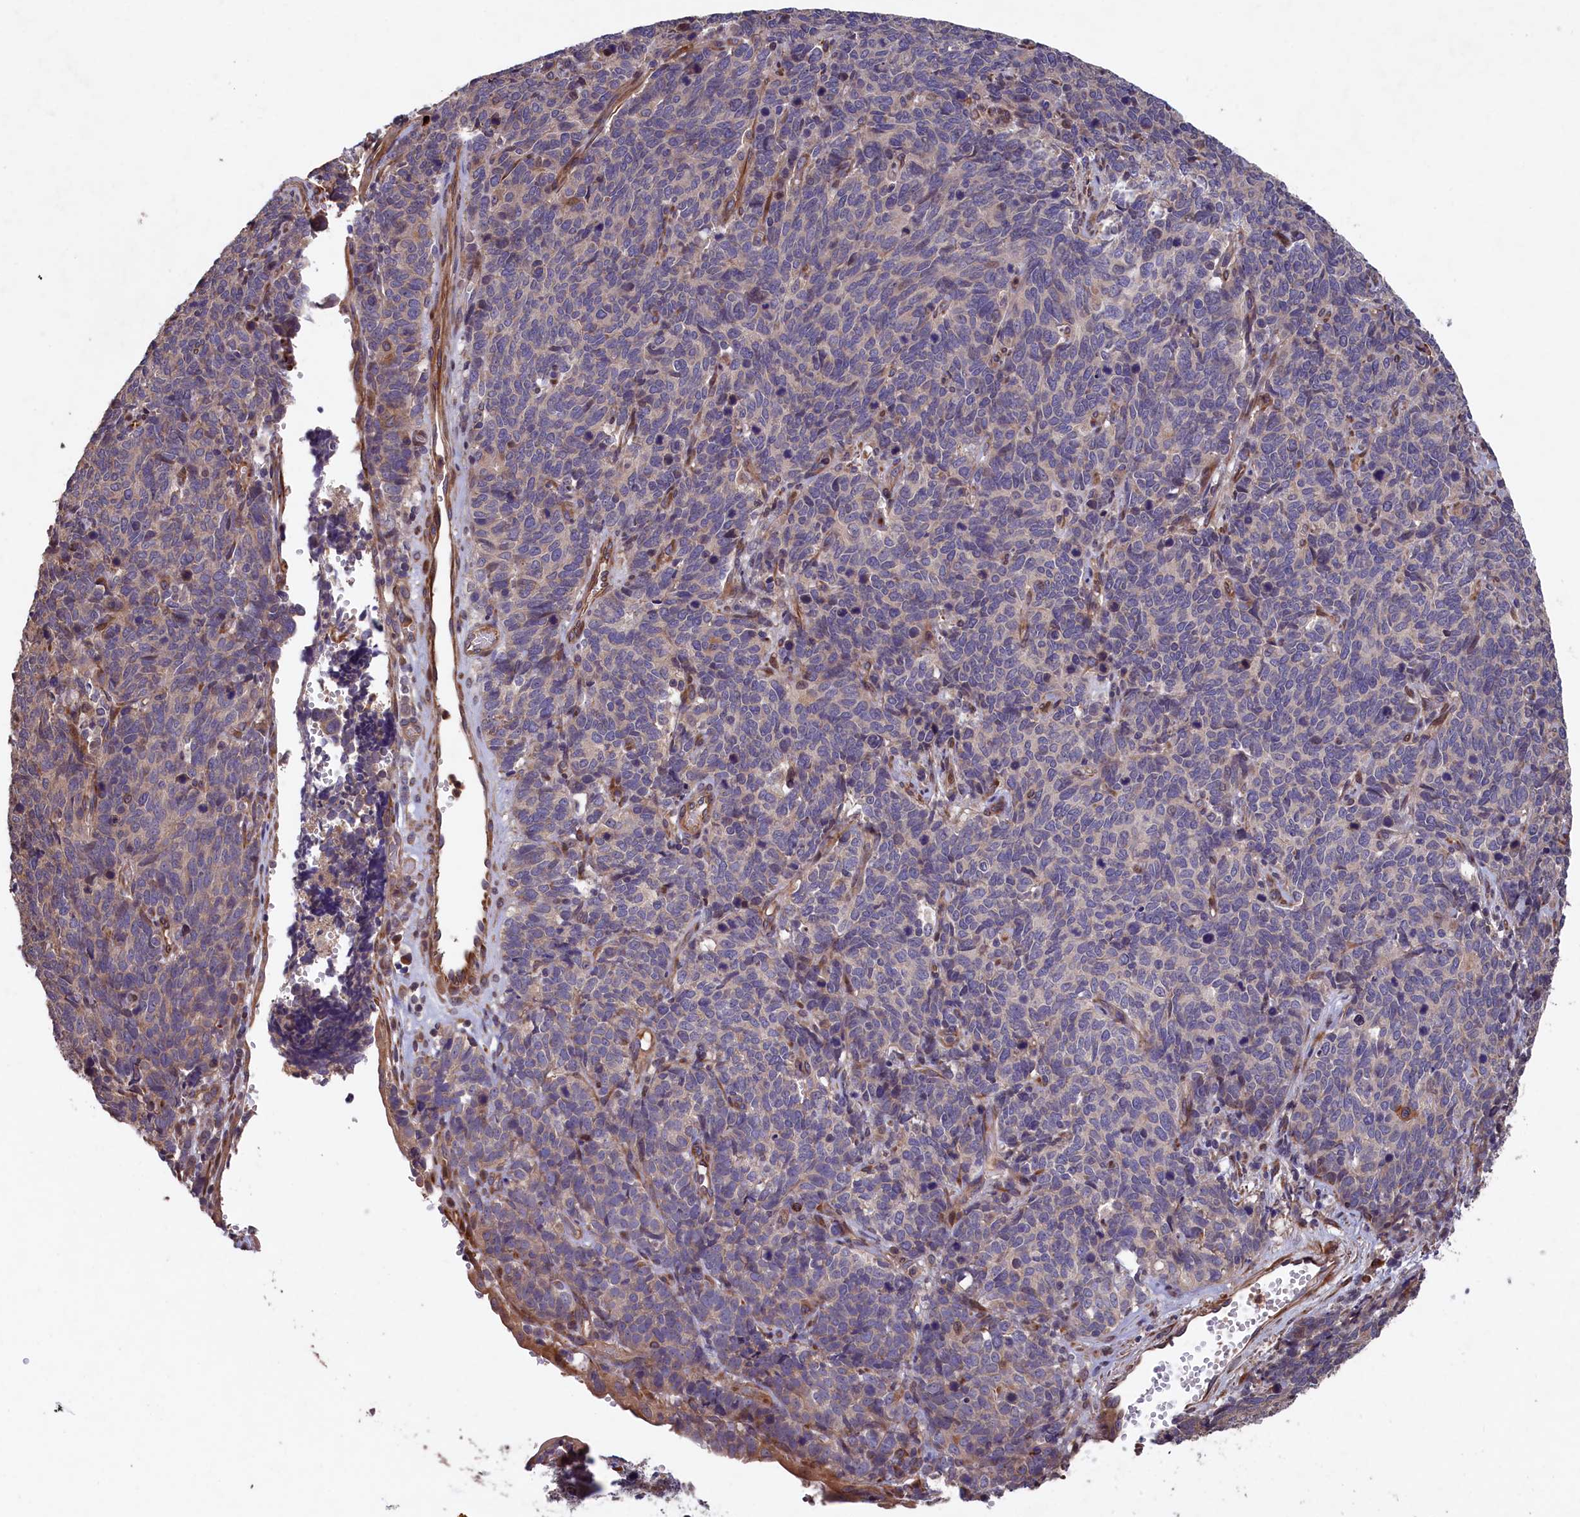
{"staining": {"intensity": "weak", "quantity": "<25%", "location": "cytoplasmic/membranous"}, "tissue": "cervical cancer", "cell_type": "Tumor cells", "image_type": "cancer", "snomed": [{"axis": "morphology", "description": "Squamous cell carcinoma, NOS"}, {"axis": "topography", "description": "Cervix"}], "caption": "This is a image of immunohistochemistry staining of cervical squamous cell carcinoma, which shows no expression in tumor cells.", "gene": "GREB1L", "patient": {"sex": "female", "age": 60}}